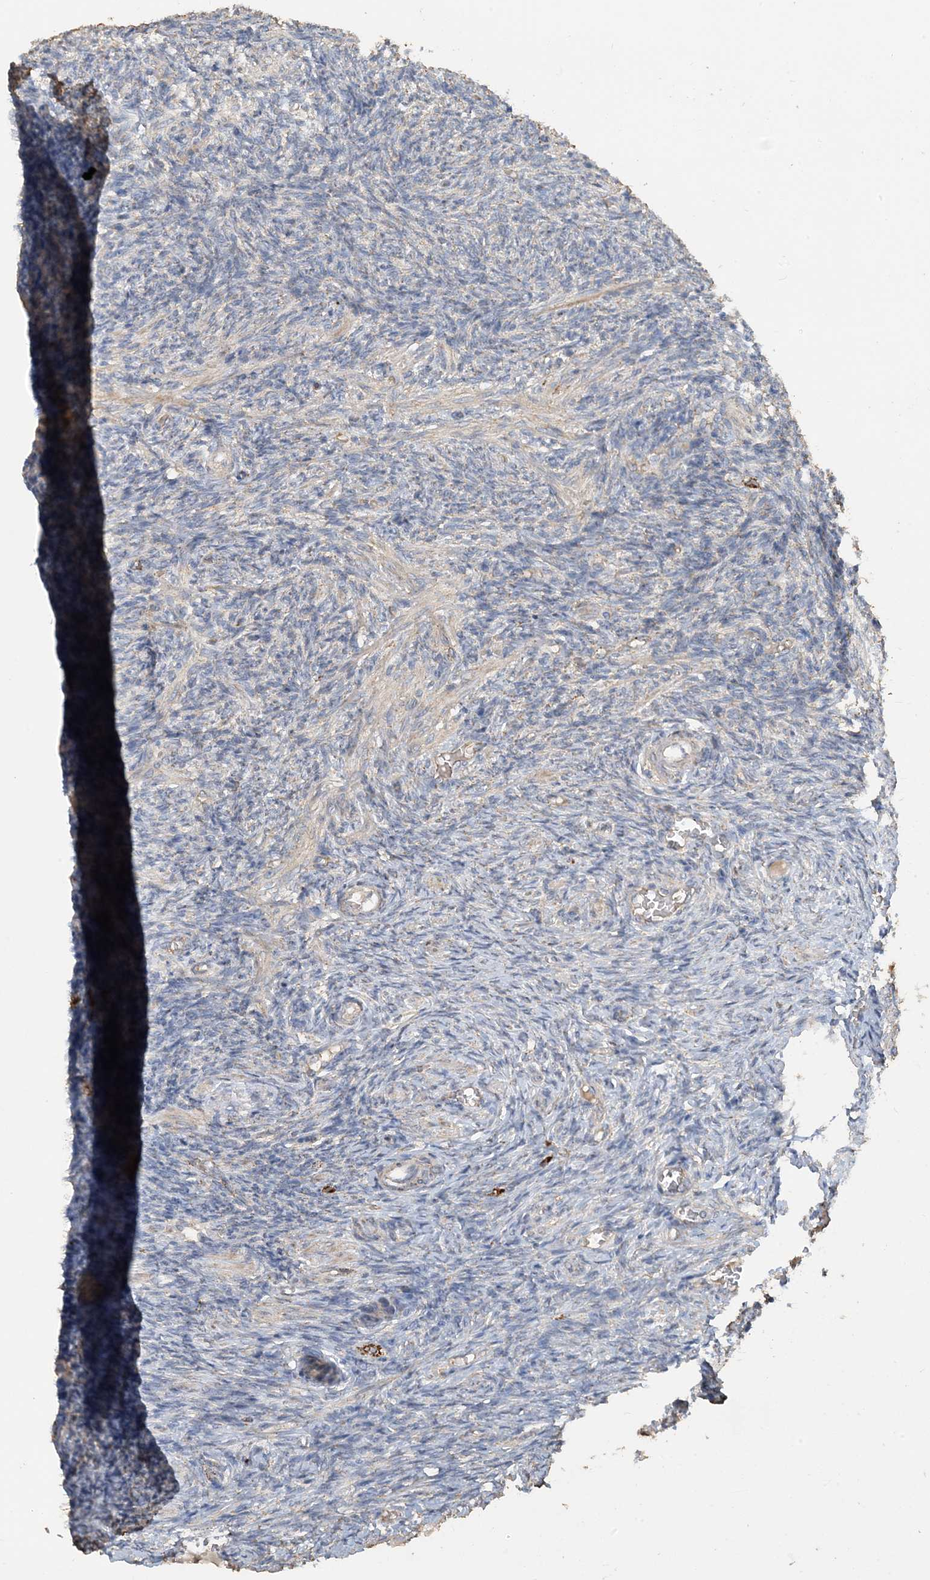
{"staining": {"intensity": "negative", "quantity": "none", "location": "none"}, "tissue": "ovary", "cell_type": "Ovarian stroma cells", "image_type": "normal", "snomed": [{"axis": "morphology", "description": "Normal tissue, NOS"}, {"axis": "topography", "description": "Ovary"}], "caption": "An immunohistochemistry (IHC) photomicrograph of unremarkable ovary is shown. There is no staining in ovarian stroma cells of ovary.", "gene": "SFMBT2", "patient": {"sex": "female", "age": 27}}